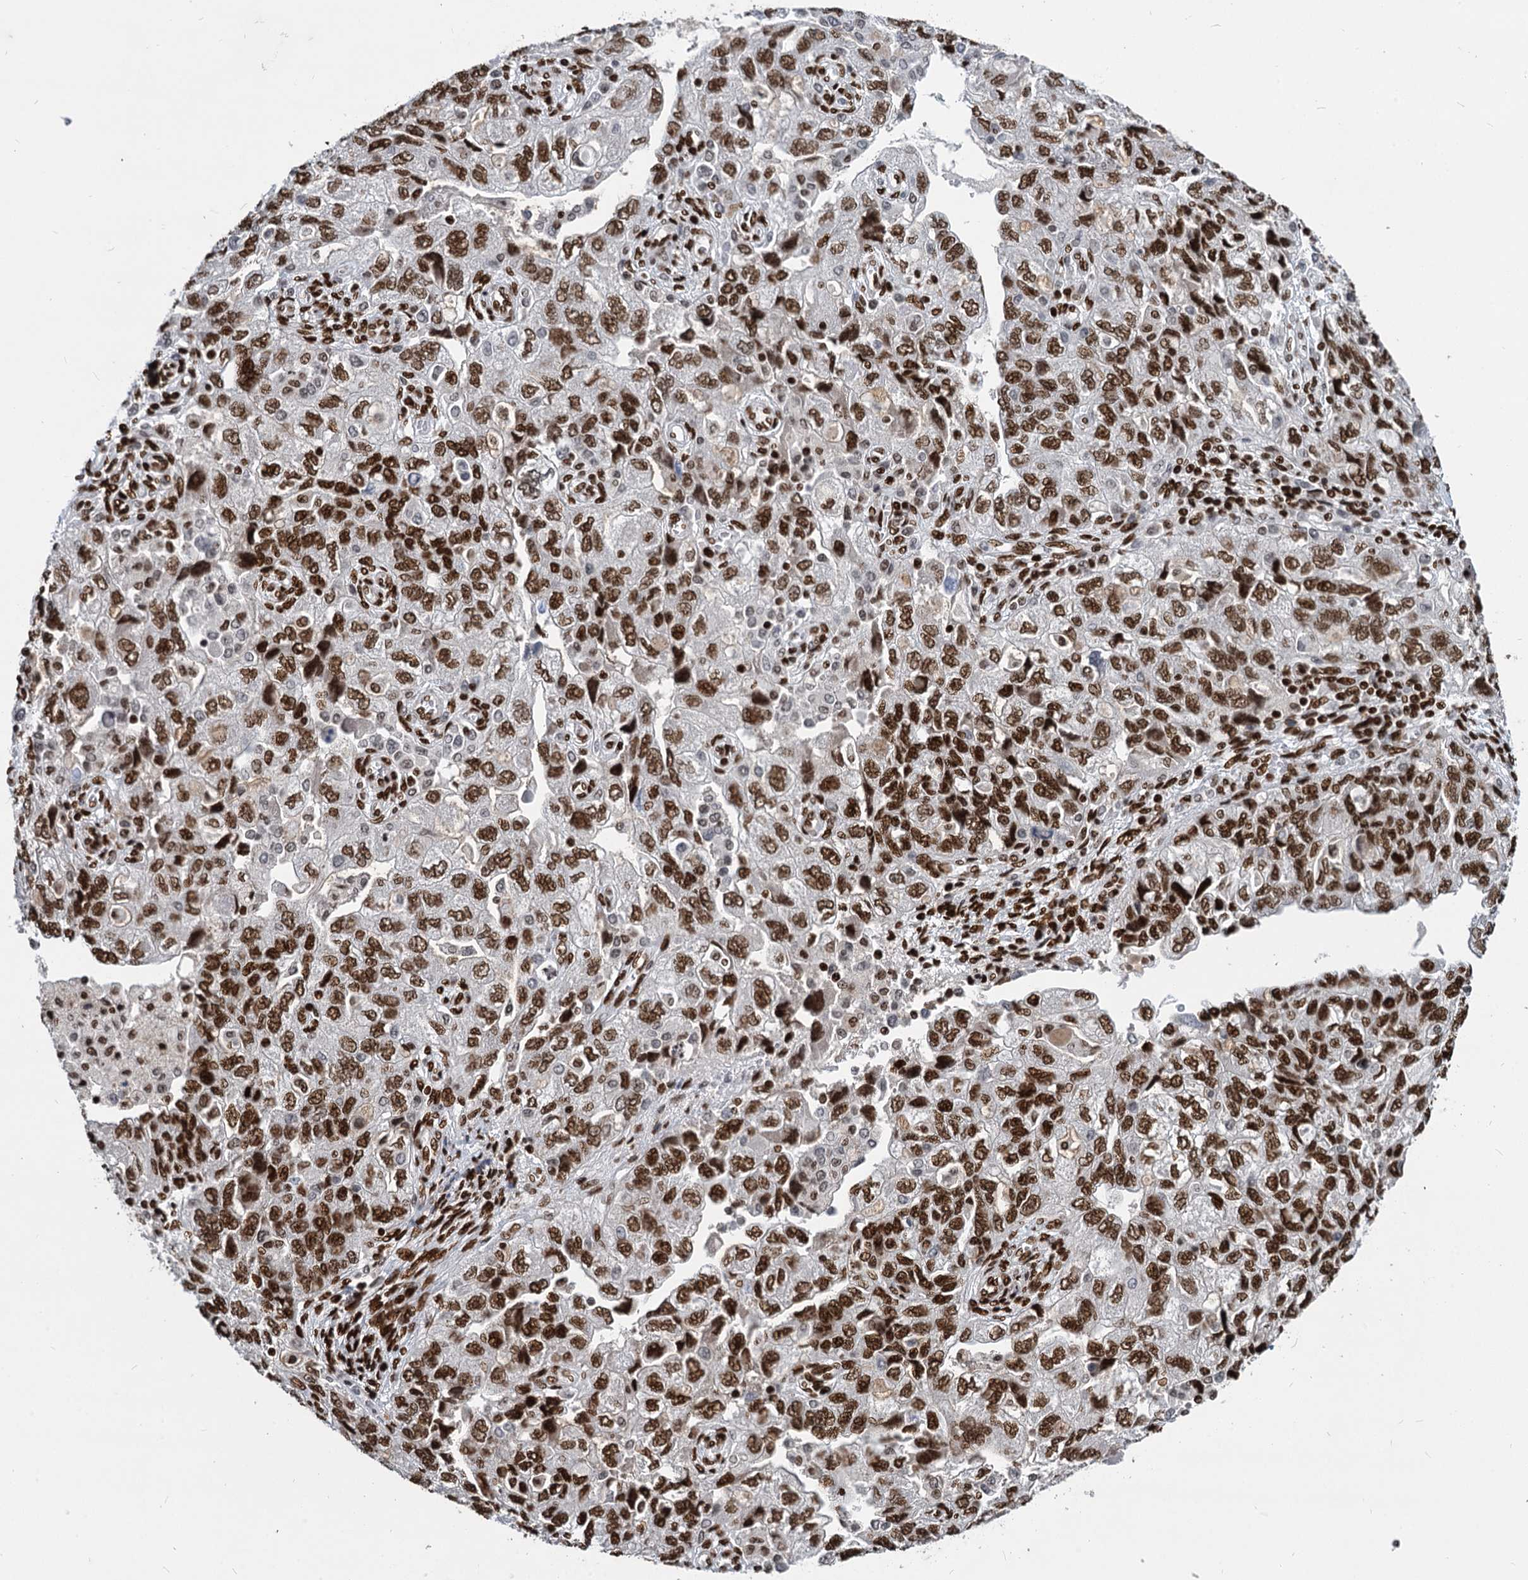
{"staining": {"intensity": "strong", "quantity": ">75%", "location": "nuclear"}, "tissue": "ovarian cancer", "cell_type": "Tumor cells", "image_type": "cancer", "snomed": [{"axis": "morphology", "description": "Carcinoma, NOS"}, {"axis": "morphology", "description": "Cystadenocarcinoma, serous, NOS"}, {"axis": "topography", "description": "Ovary"}], "caption": "A brown stain highlights strong nuclear staining of a protein in ovarian carcinoma tumor cells.", "gene": "MECP2", "patient": {"sex": "female", "age": 69}}